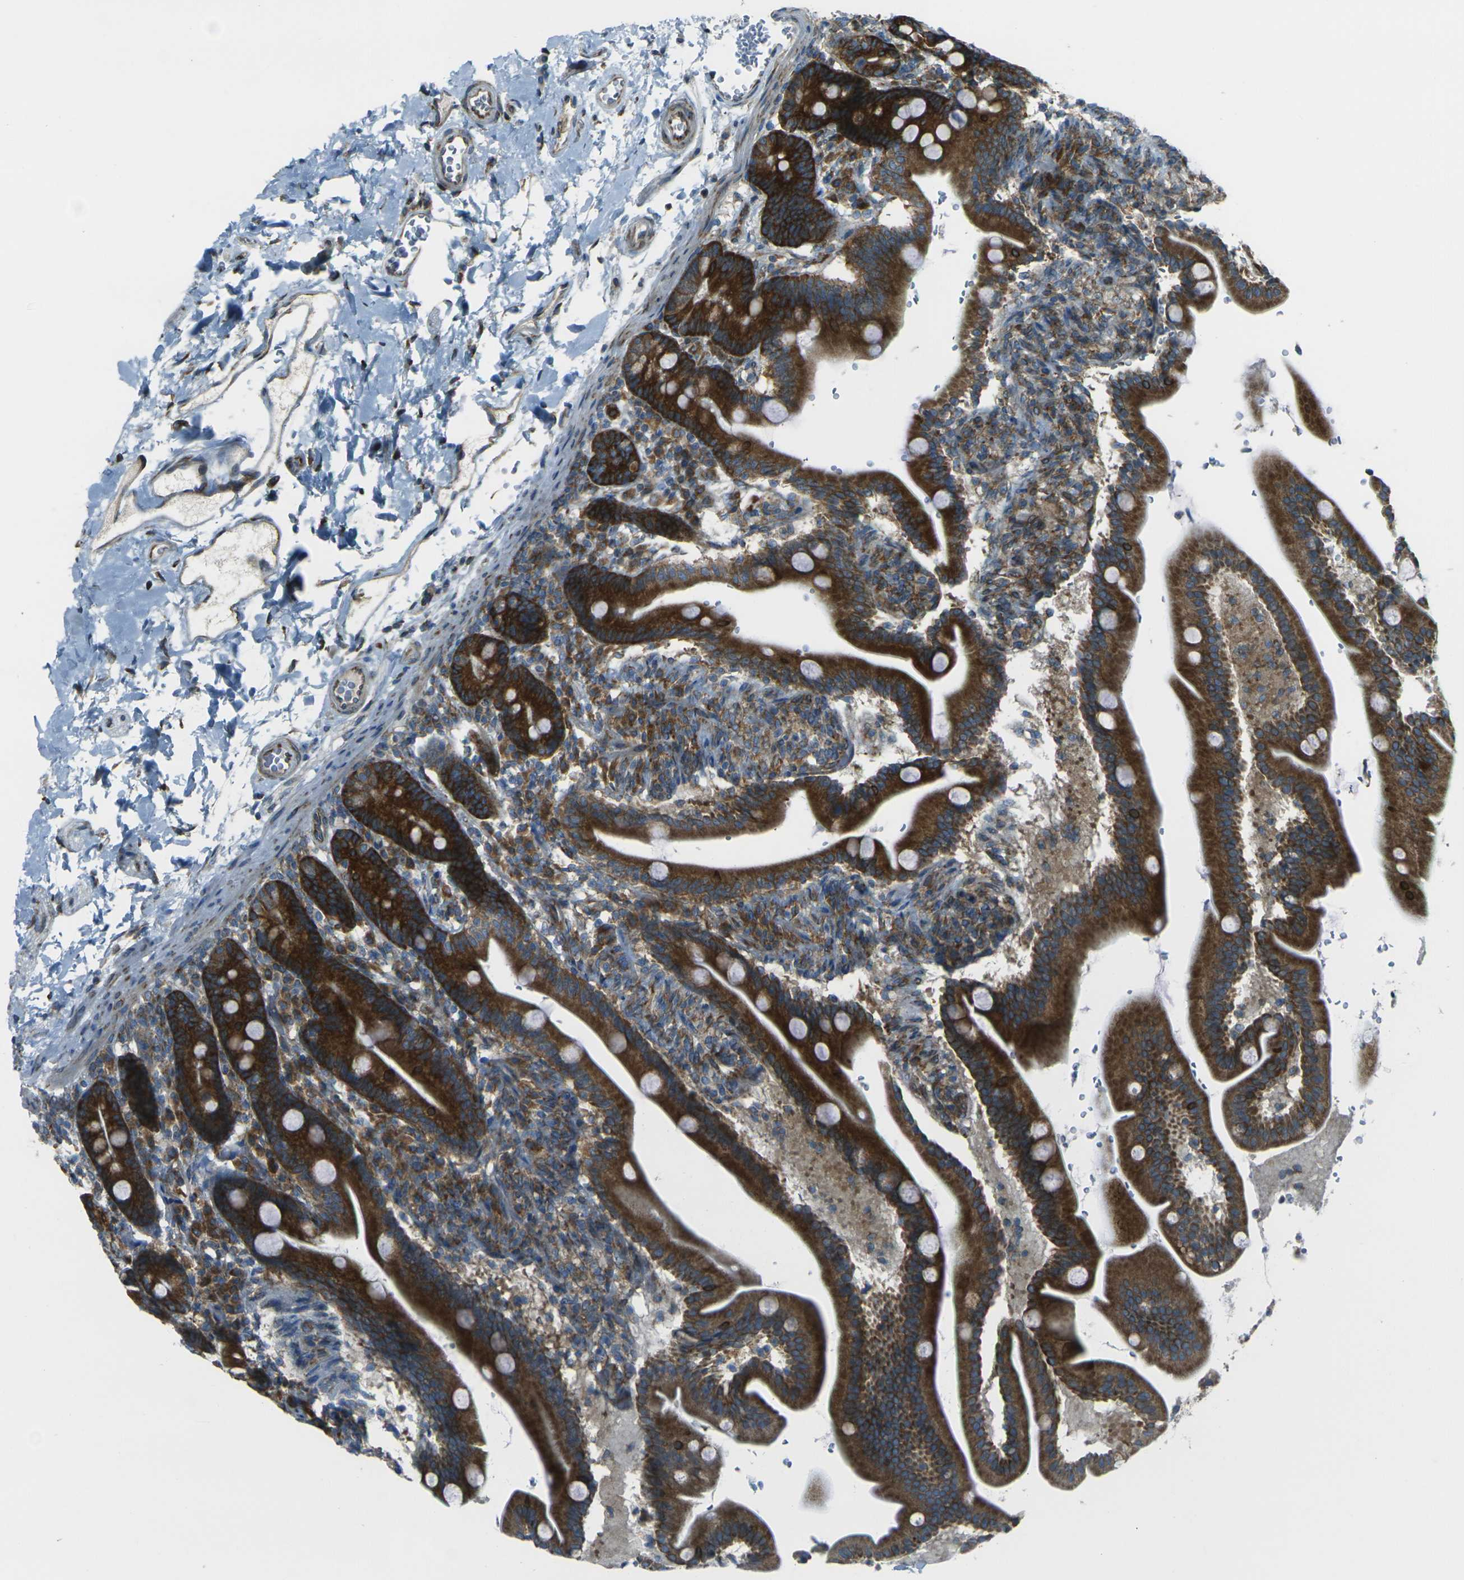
{"staining": {"intensity": "strong", "quantity": ">75%", "location": "cytoplasmic/membranous"}, "tissue": "duodenum", "cell_type": "Glandular cells", "image_type": "normal", "snomed": [{"axis": "morphology", "description": "Normal tissue, NOS"}, {"axis": "topography", "description": "Duodenum"}], "caption": "An image of human duodenum stained for a protein exhibits strong cytoplasmic/membranous brown staining in glandular cells.", "gene": "CELSR2", "patient": {"sex": "male", "age": 54}}